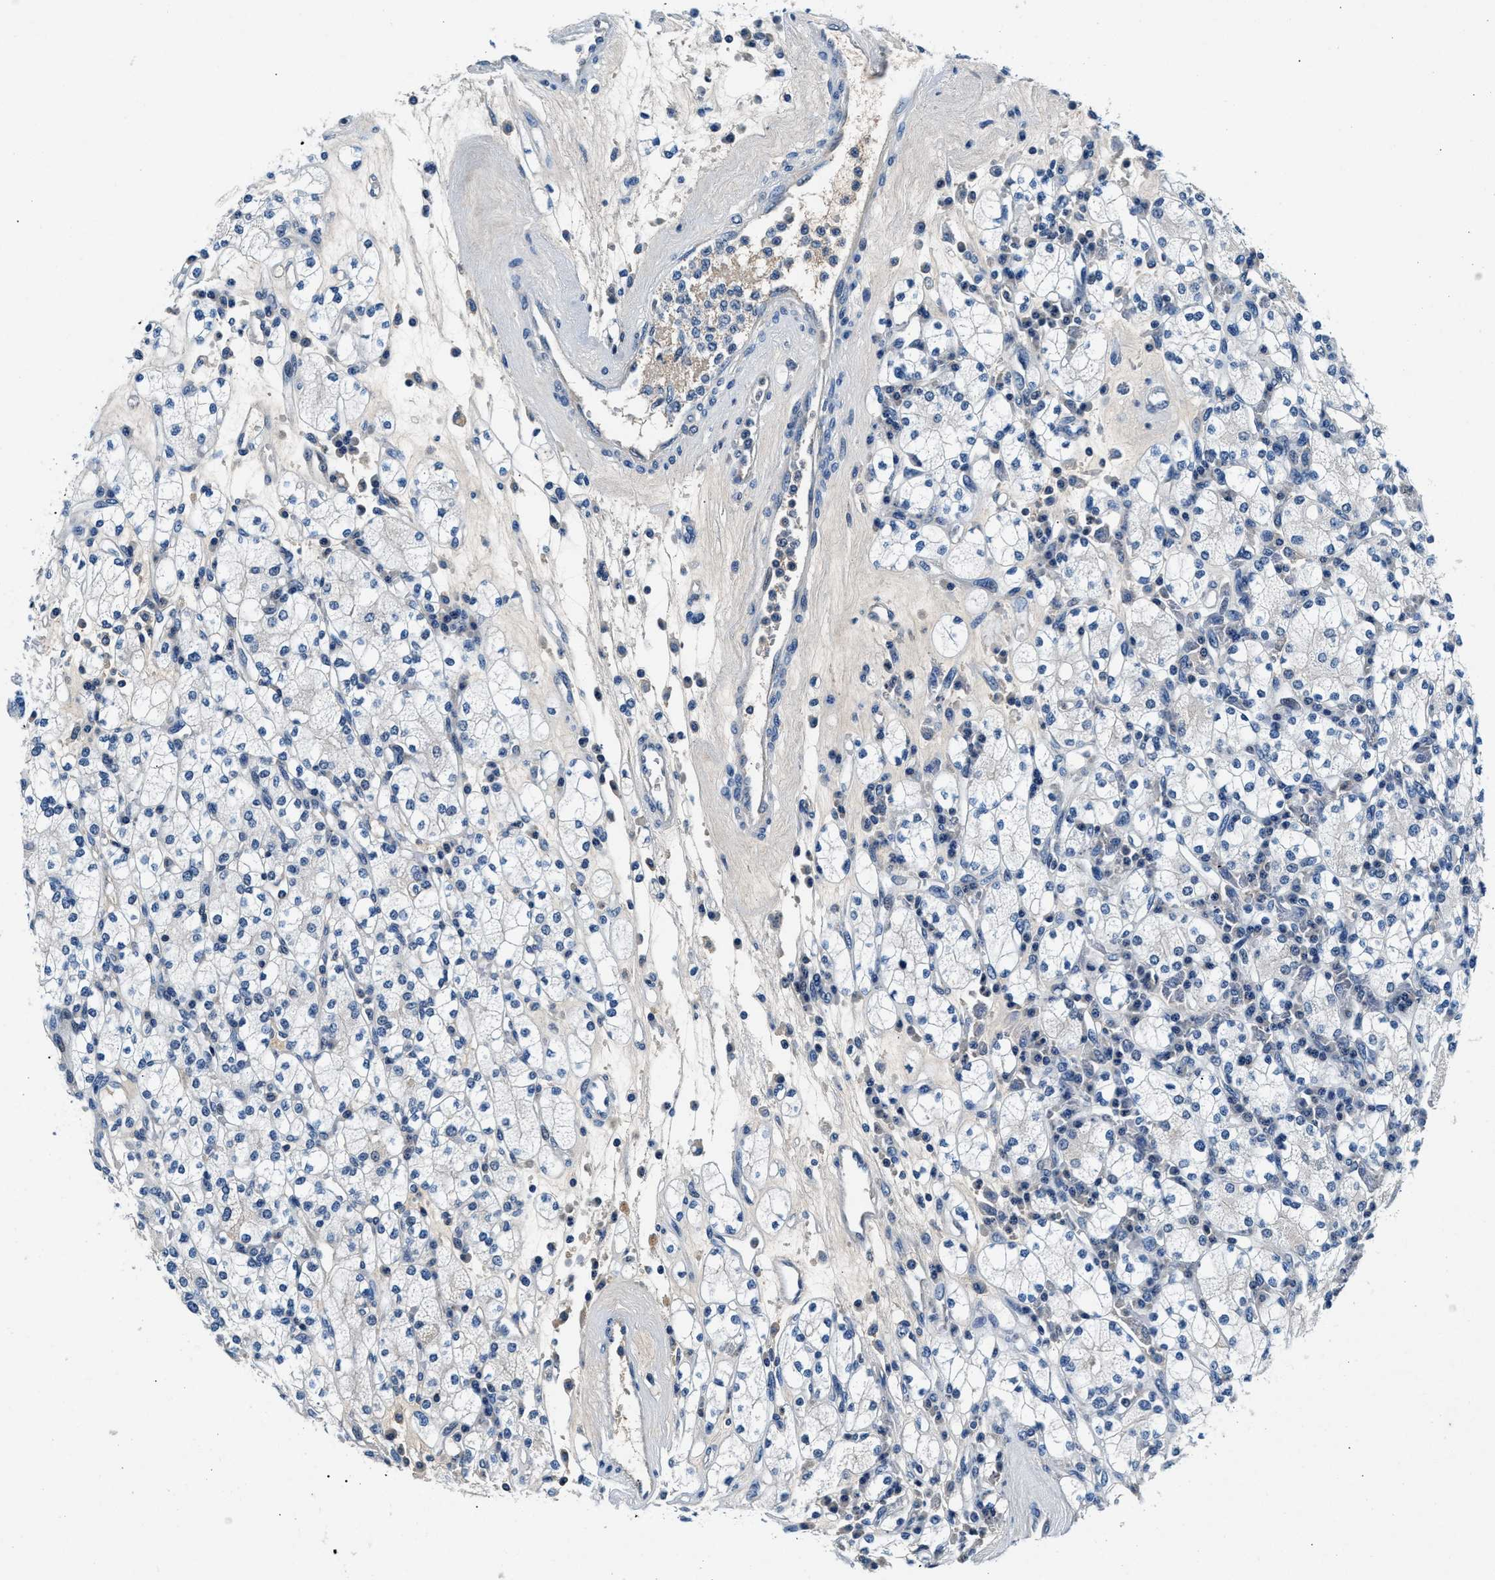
{"staining": {"intensity": "negative", "quantity": "none", "location": "none"}, "tissue": "renal cancer", "cell_type": "Tumor cells", "image_type": "cancer", "snomed": [{"axis": "morphology", "description": "Adenocarcinoma, NOS"}, {"axis": "topography", "description": "Kidney"}], "caption": "Tumor cells are negative for brown protein staining in renal adenocarcinoma.", "gene": "DENND6B", "patient": {"sex": "male", "age": 77}}